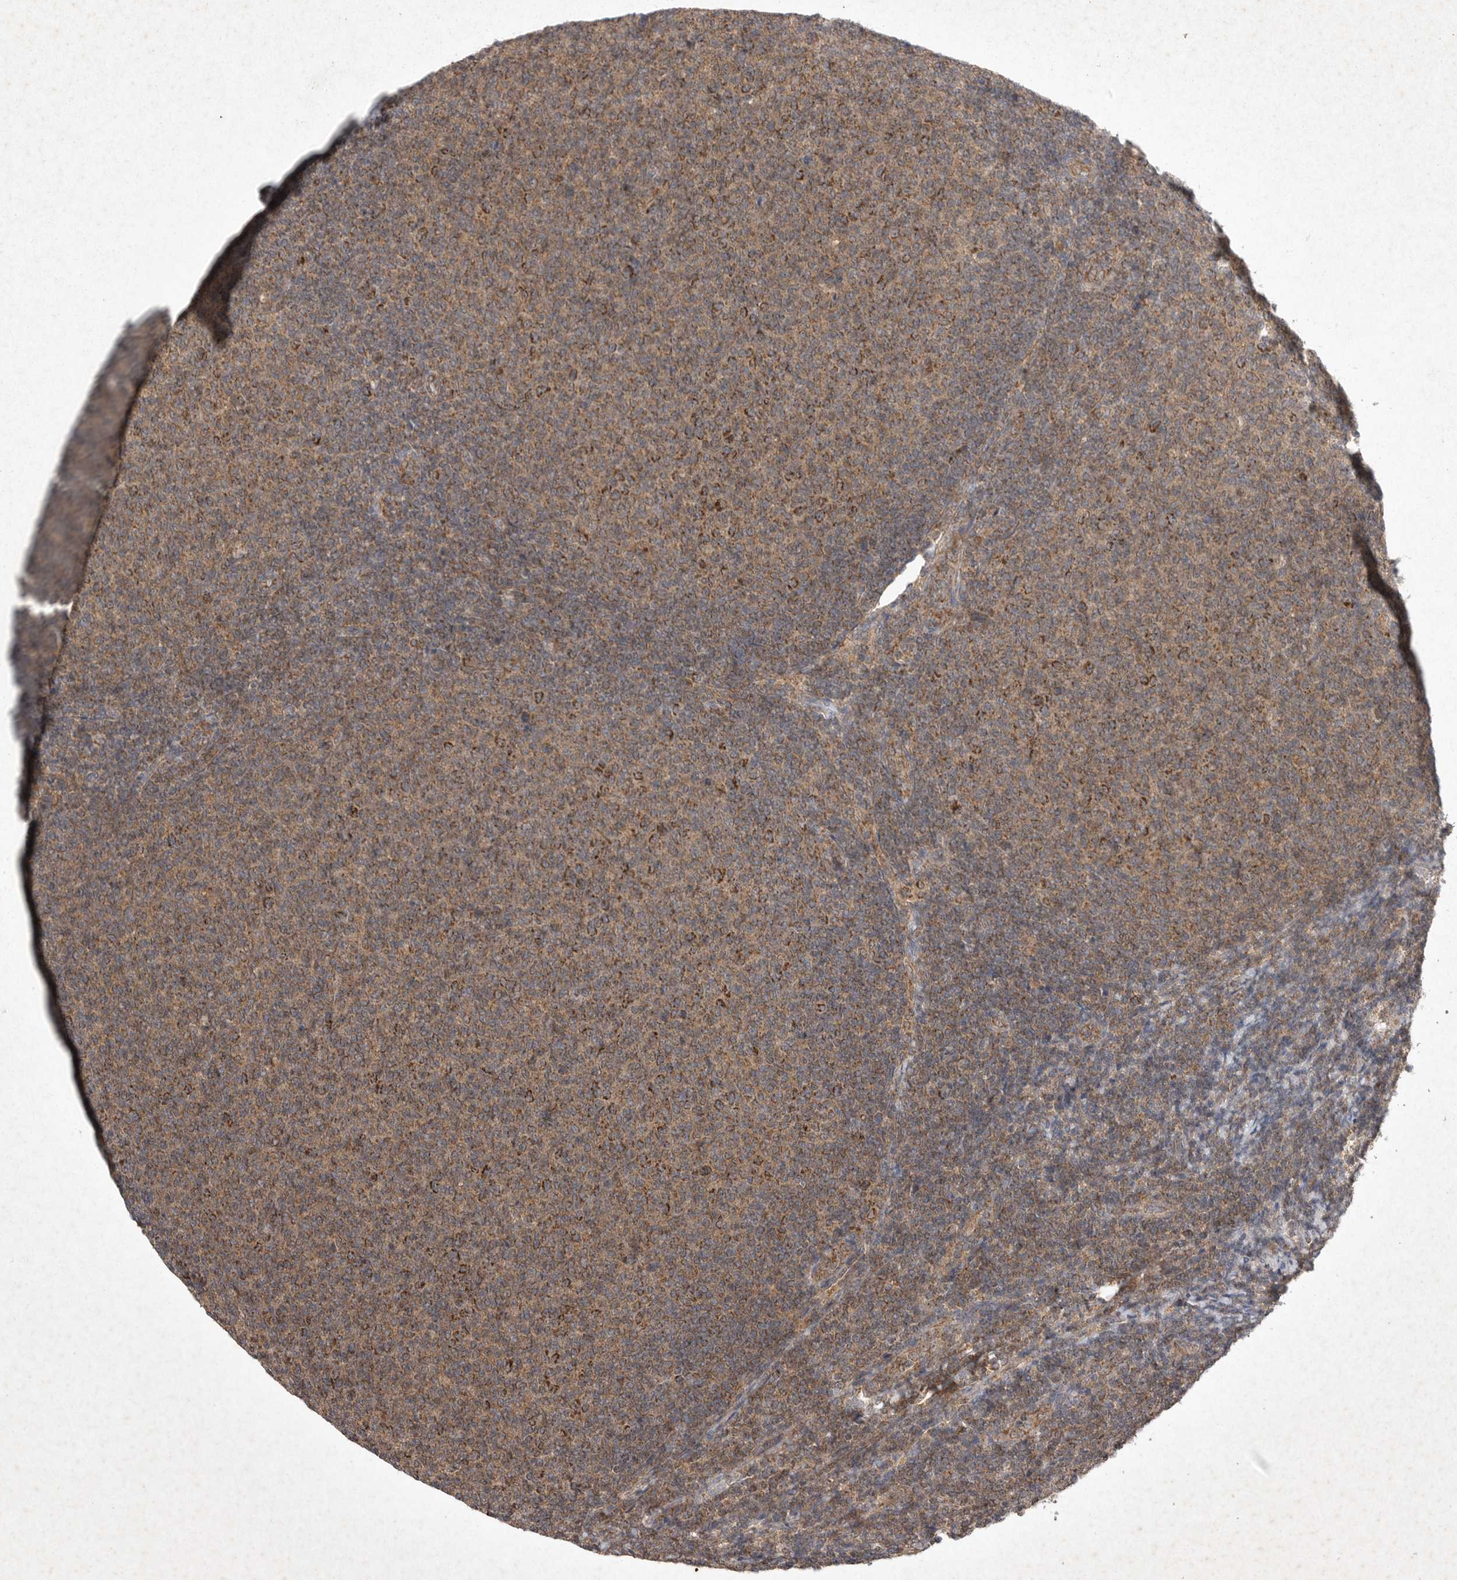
{"staining": {"intensity": "moderate", "quantity": ">75%", "location": "cytoplasmic/membranous"}, "tissue": "lymphoma", "cell_type": "Tumor cells", "image_type": "cancer", "snomed": [{"axis": "morphology", "description": "Malignant lymphoma, non-Hodgkin's type, Low grade"}, {"axis": "topography", "description": "Lymph node"}], "caption": "Immunohistochemistry image of neoplastic tissue: malignant lymphoma, non-Hodgkin's type (low-grade) stained using IHC demonstrates medium levels of moderate protein expression localized specifically in the cytoplasmic/membranous of tumor cells, appearing as a cytoplasmic/membranous brown color.", "gene": "DDR1", "patient": {"sex": "male", "age": 66}}